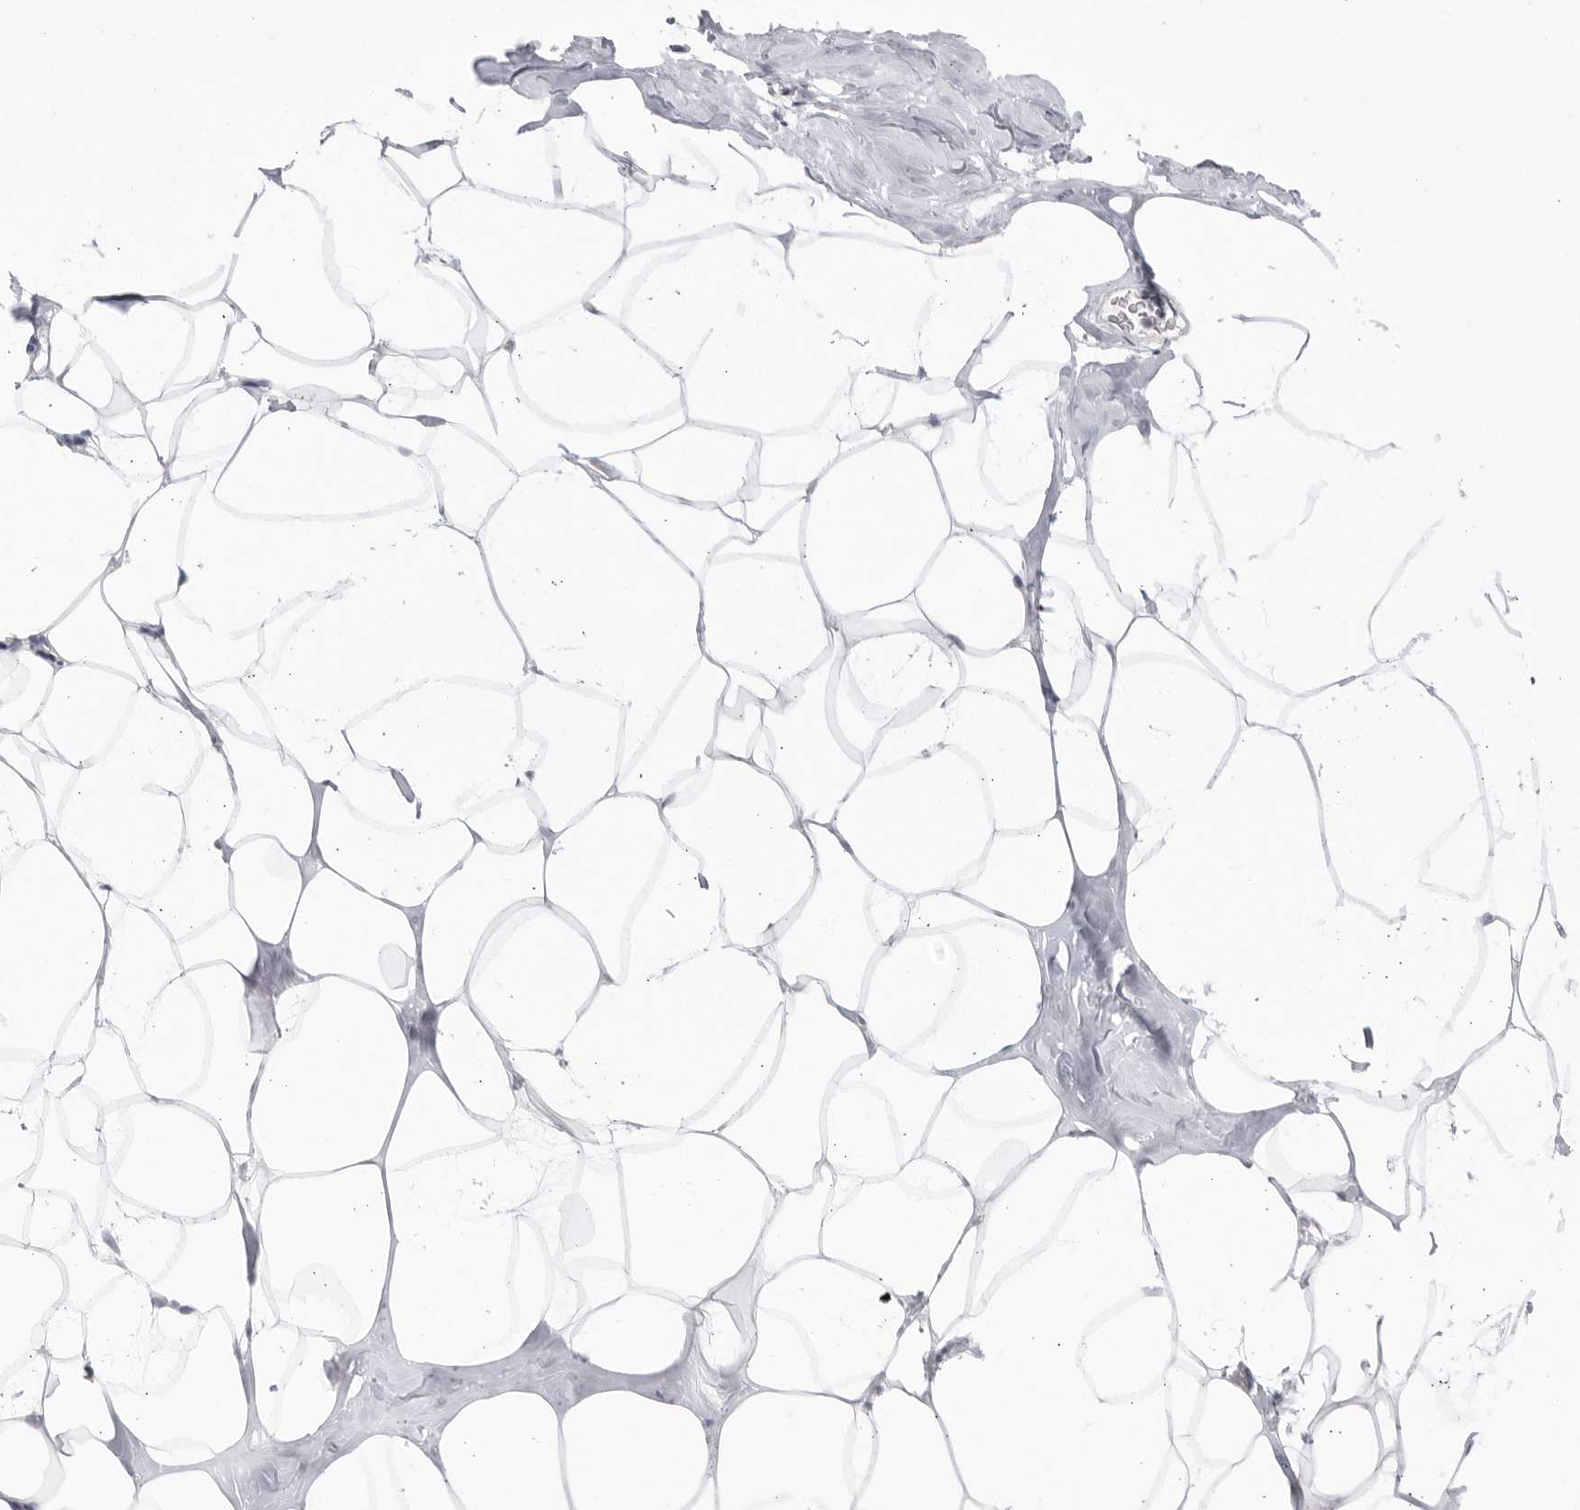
{"staining": {"intensity": "negative", "quantity": "none", "location": "none"}, "tissue": "adipose tissue", "cell_type": "Adipocytes", "image_type": "normal", "snomed": [{"axis": "morphology", "description": "Normal tissue, NOS"}, {"axis": "morphology", "description": "Fibrosis, NOS"}, {"axis": "topography", "description": "Breast"}, {"axis": "topography", "description": "Adipose tissue"}], "caption": "Adipocytes are negative for protein expression in unremarkable human adipose tissue. Brightfield microscopy of IHC stained with DAB (3,3'-diaminobenzidine) (brown) and hematoxylin (blue), captured at high magnification.", "gene": "CNBD1", "patient": {"sex": "female", "age": 39}}